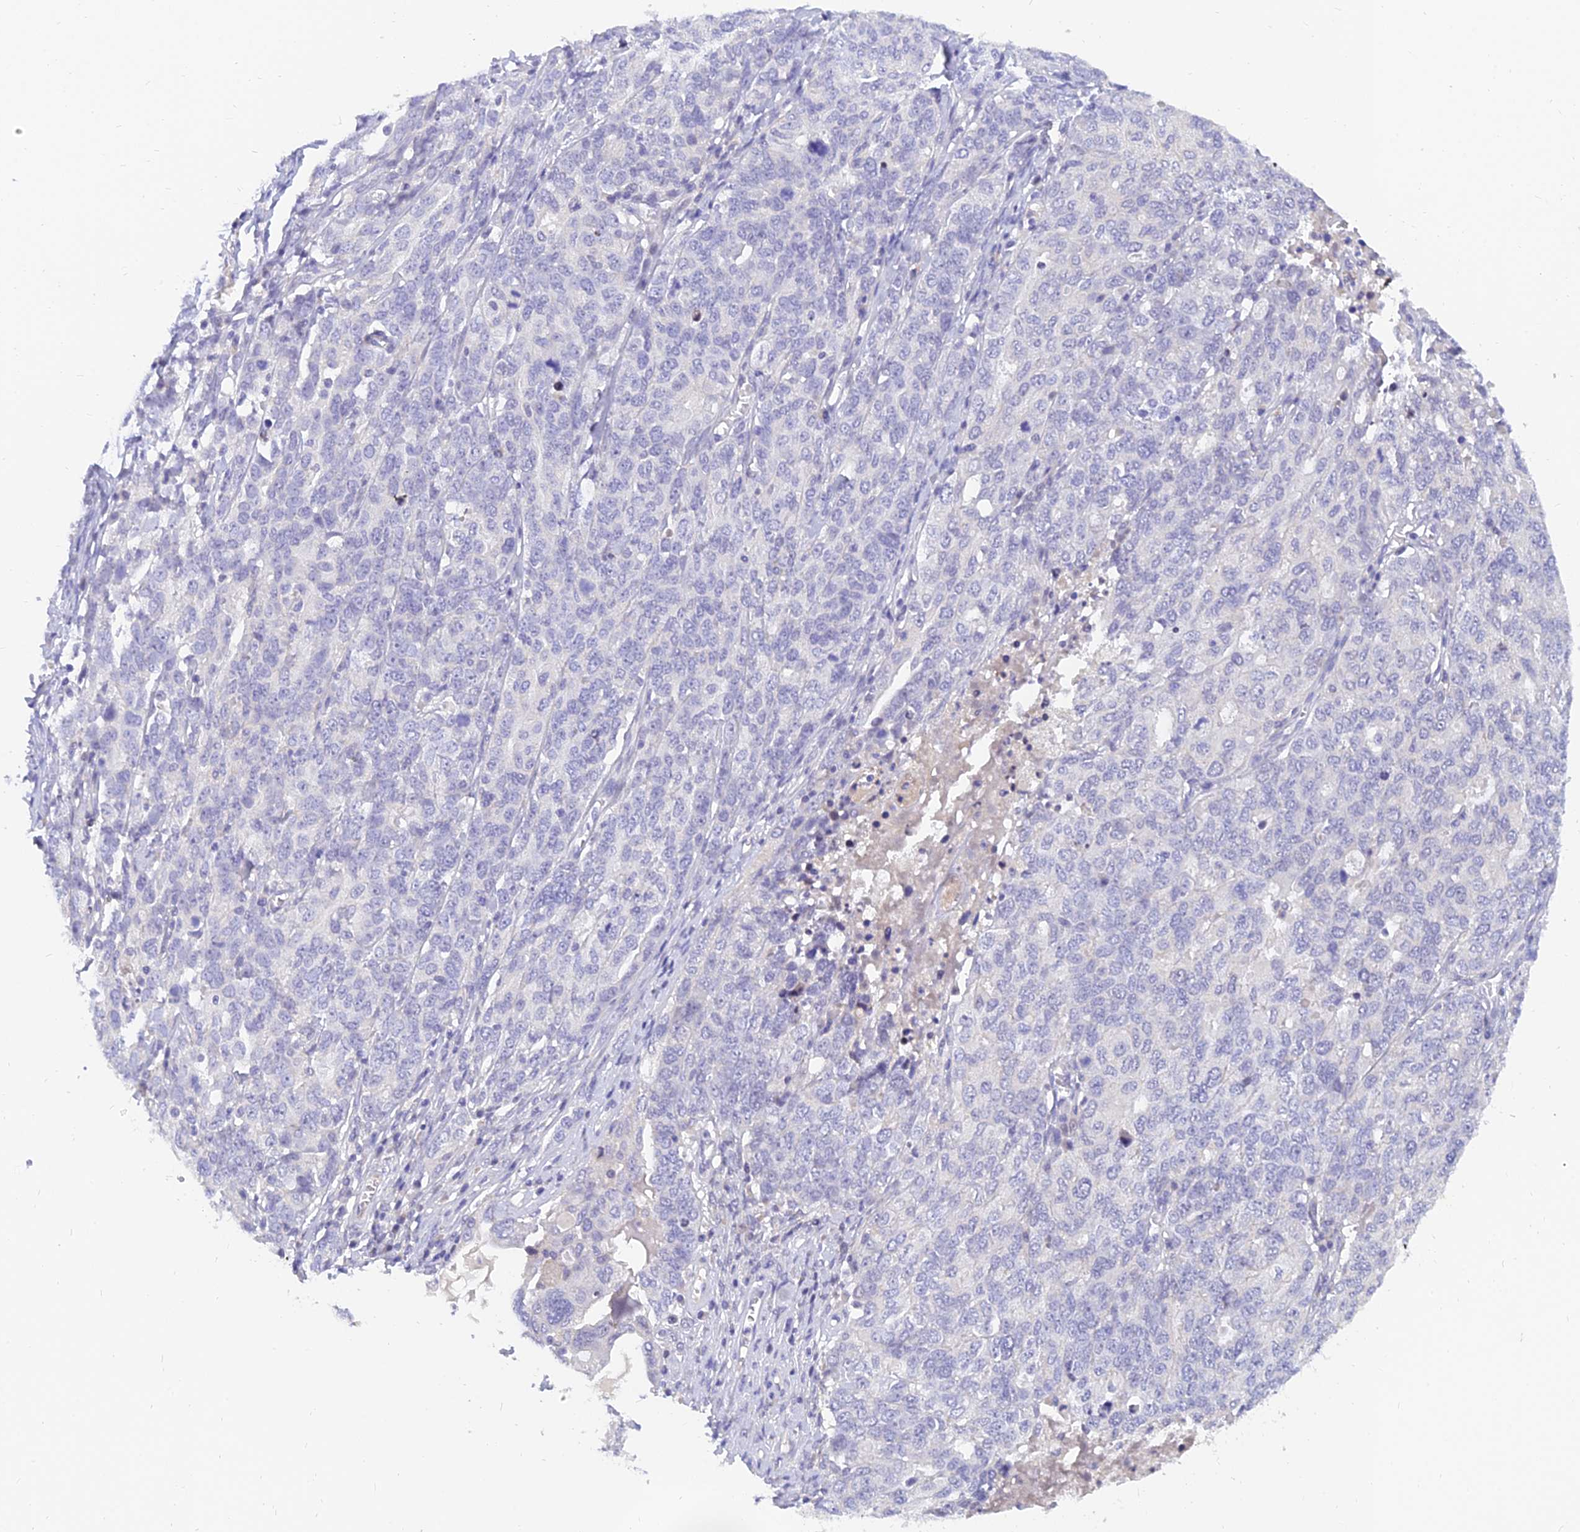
{"staining": {"intensity": "negative", "quantity": "none", "location": "none"}, "tissue": "ovarian cancer", "cell_type": "Tumor cells", "image_type": "cancer", "snomed": [{"axis": "morphology", "description": "Carcinoma, endometroid"}, {"axis": "topography", "description": "Ovary"}], "caption": "Immunohistochemical staining of endometroid carcinoma (ovarian) demonstrates no significant staining in tumor cells. Brightfield microscopy of immunohistochemistry (IHC) stained with DAB (3,3'-diaminobenzidine) (brown) and hematoxylin (blue), captured at high magnification.", "gene": "TMEM161B", "patient": {"sex": "female", "age": 62}}